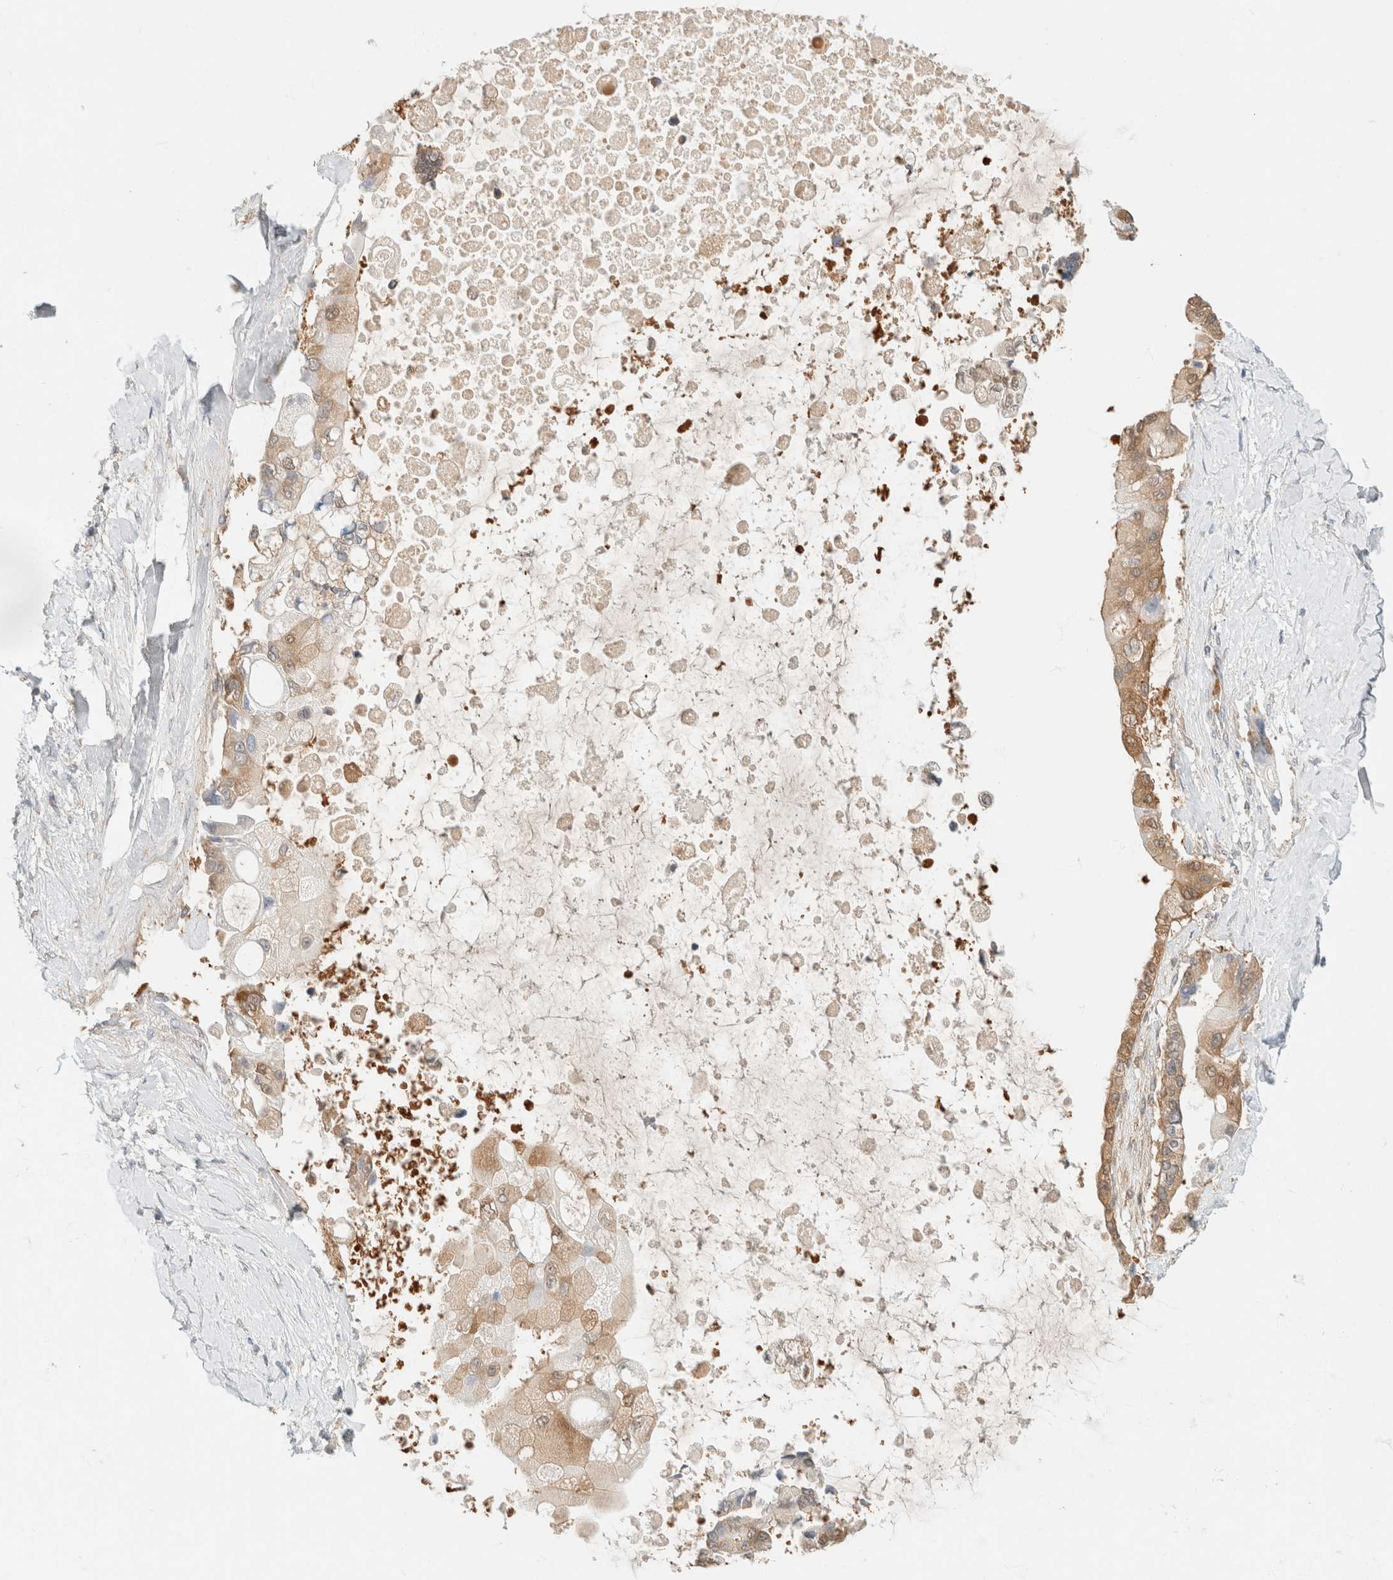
{"staining": {"intensity": "moderate", "quantity": ">75%", "location": "cytoplasmic/membranous"}, "tissue": "liver cancer", "cell_type": "Tumor cells", "image_type": "cancer", "snomed": [{"axis": "morphology", "description": "Cholangiocarcinoma"}, {"axis": "topography", "description": "Liver"}], "caption": "Brown immunohistochemical staining in cholangiocarcinoma (liver) displays moderate cytoplasmic/membranous expression in about >75% of tumor cells.", "gene": "GPI", "patient": {"sex": "male", "age": 50}}